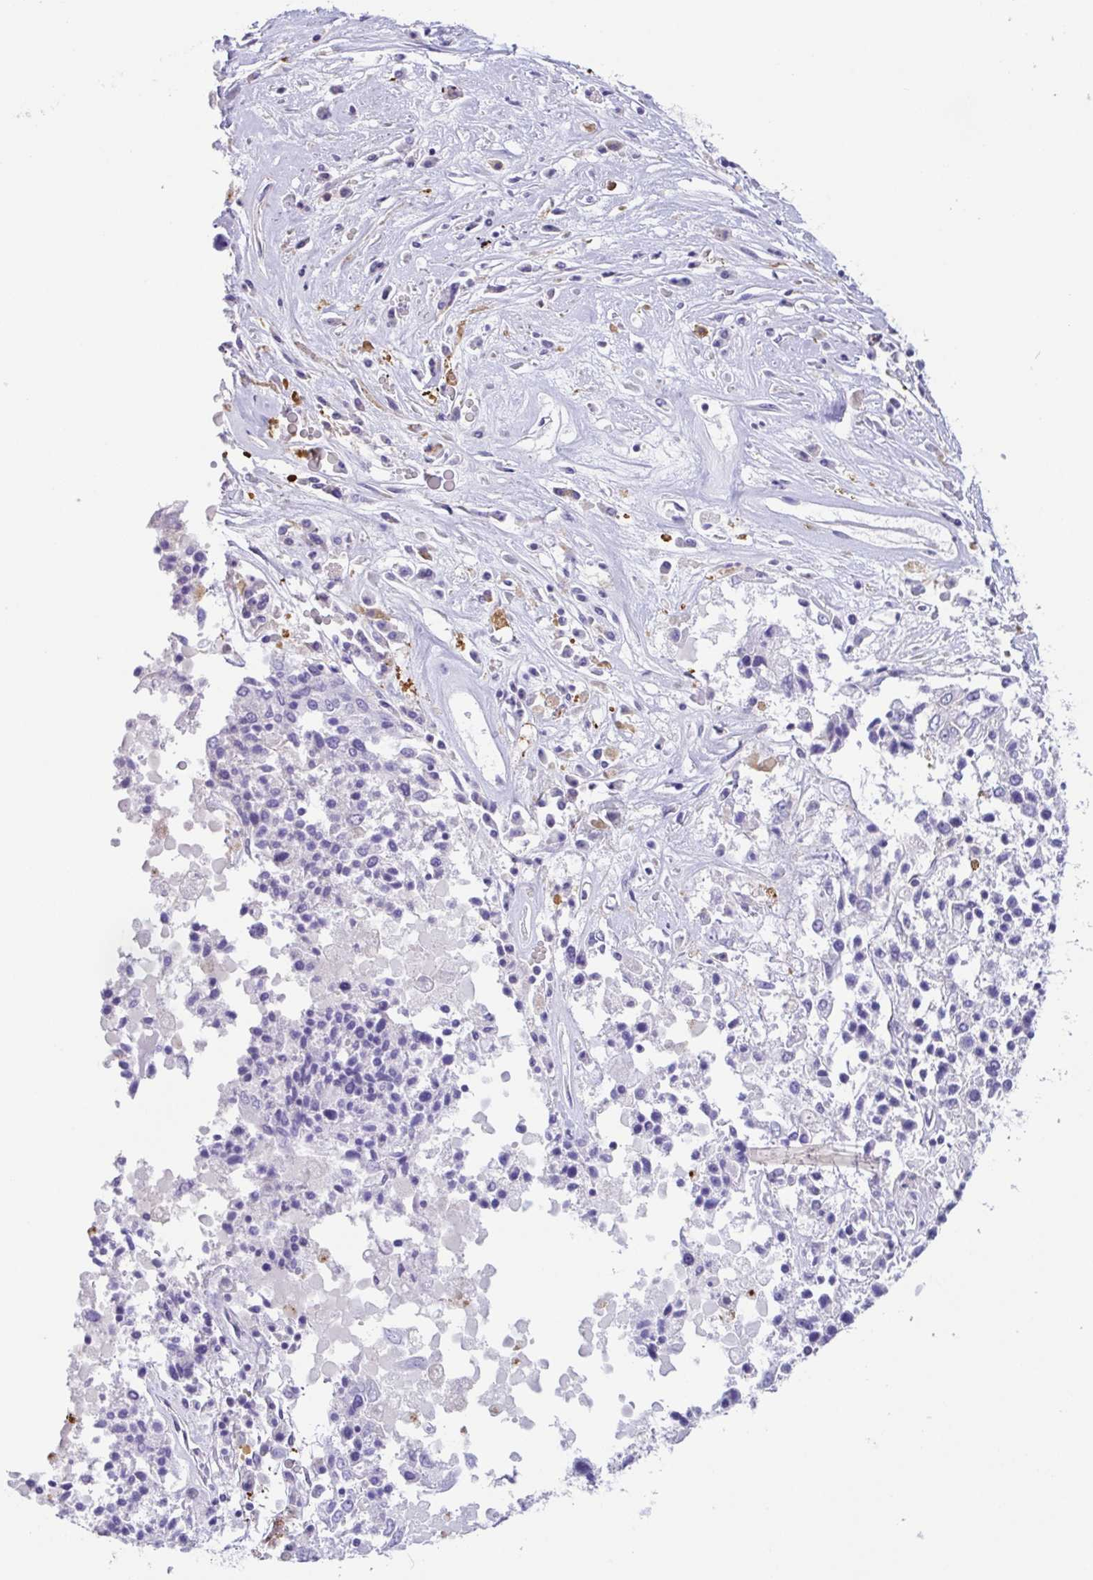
{"staining": {"intensity": "negative", "quantity": "none", "location": "none"}, "tissue": "ovarian cancer", "cell_type": "Tumor cells", "image_type": "cancer", "snomed": [{"axis": "morphology", "description": "Carcinoma, endometroid"}, {"axis": "topography", "description": "Ovary"}], "caption": "Immunohistochemistry (IHC) image of endometroid carcinoma (ovarian) stained for a protein (brown), which exhibits no staining in tumor cells.", "gene": "ARPP21", "patient": {"sex": "female", "age": 62}}